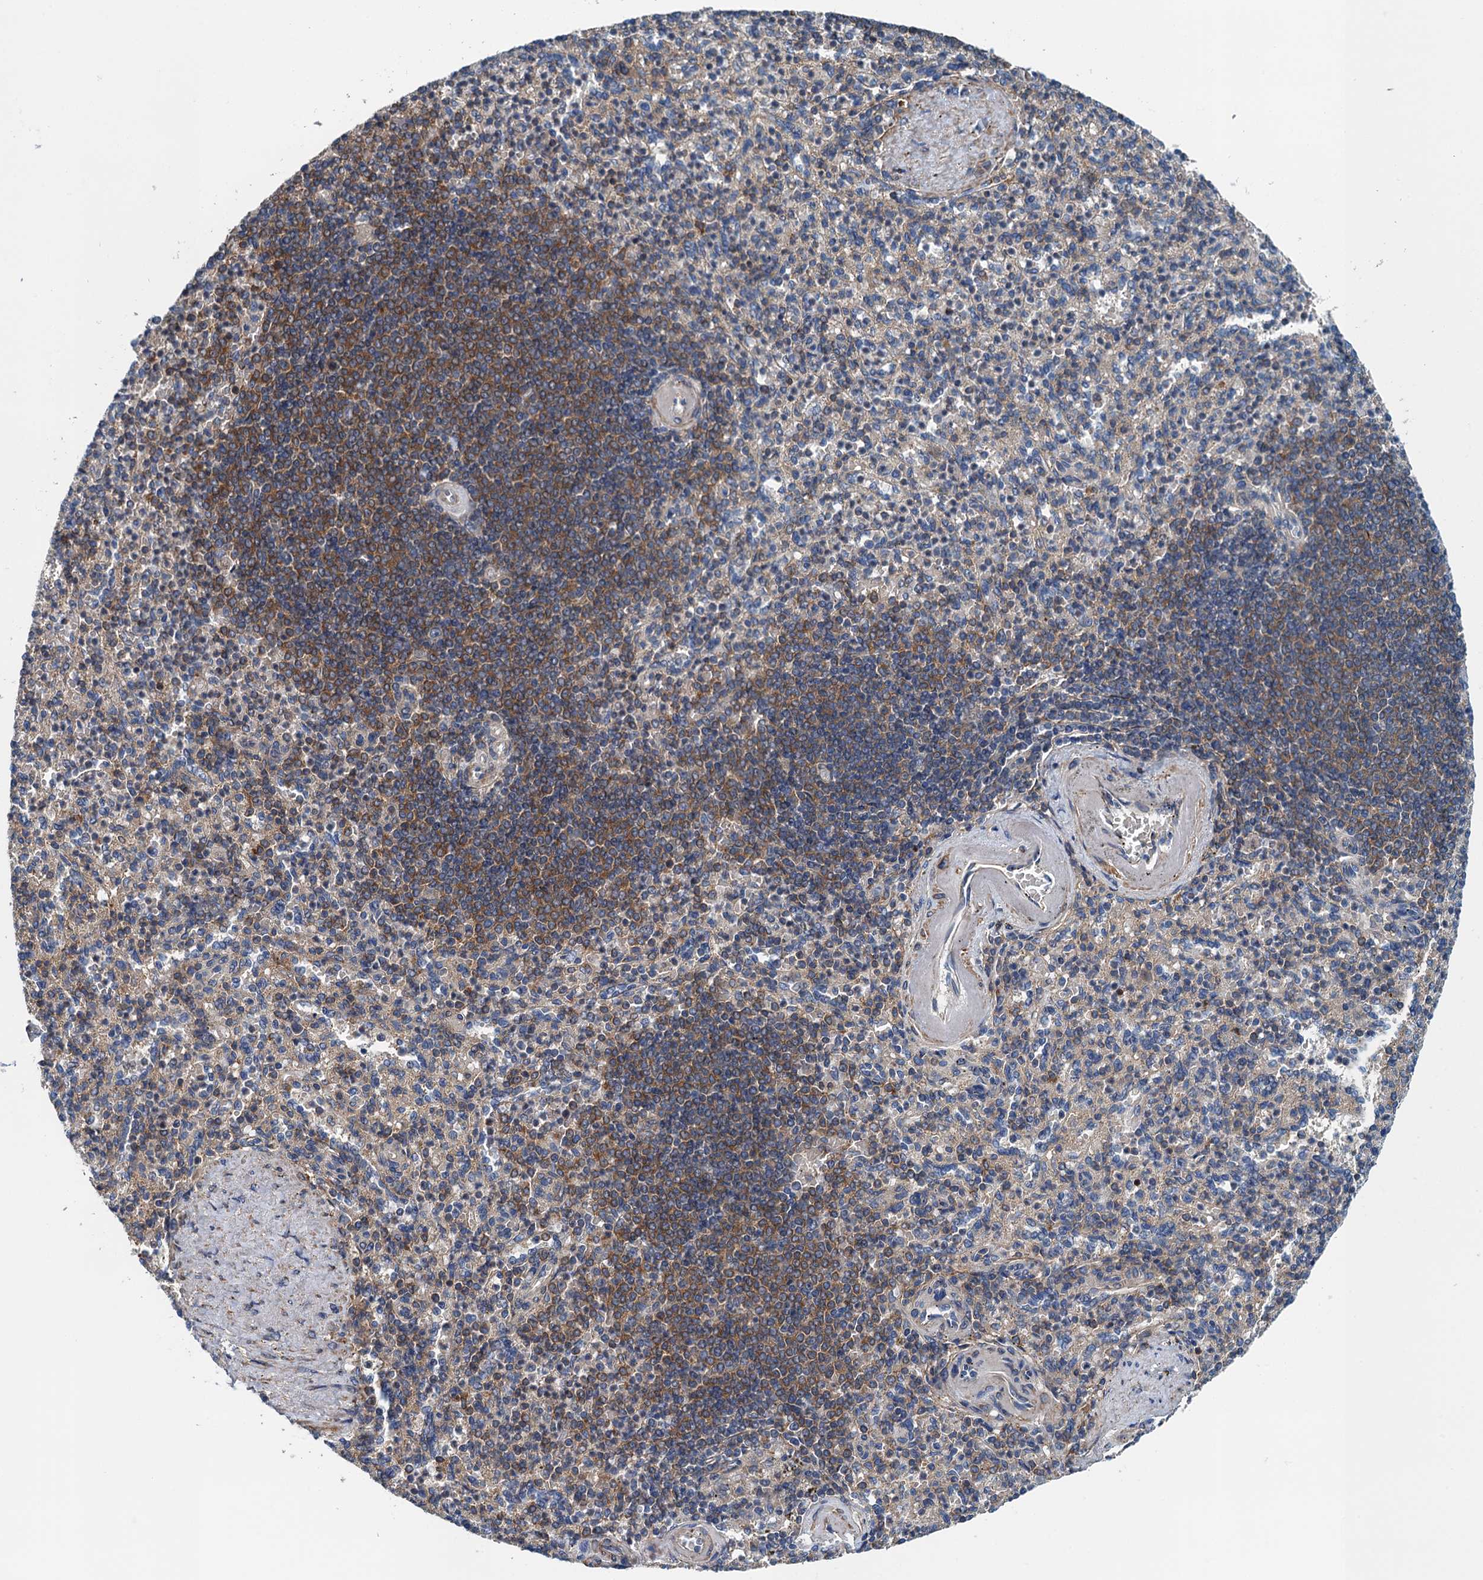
{"staining": {"intensity": "weak", "quantity": "<25%", "location": "cytoplasmic/membranous"}, "tissue": "spleen", "cell_type": "Cells in red pulp", "image_type": "normal", "snomed": [{"axis": "morphology", "description": "Normal tissue, NOS"}, {"axis": "topography", "description": "Spleen"}], "caption": "Spleen stained for a protein using IHC shows no expression cells in red pulp.", "gene": "PPP1R14D", "patient": {"sex": "female", "age": 74}}